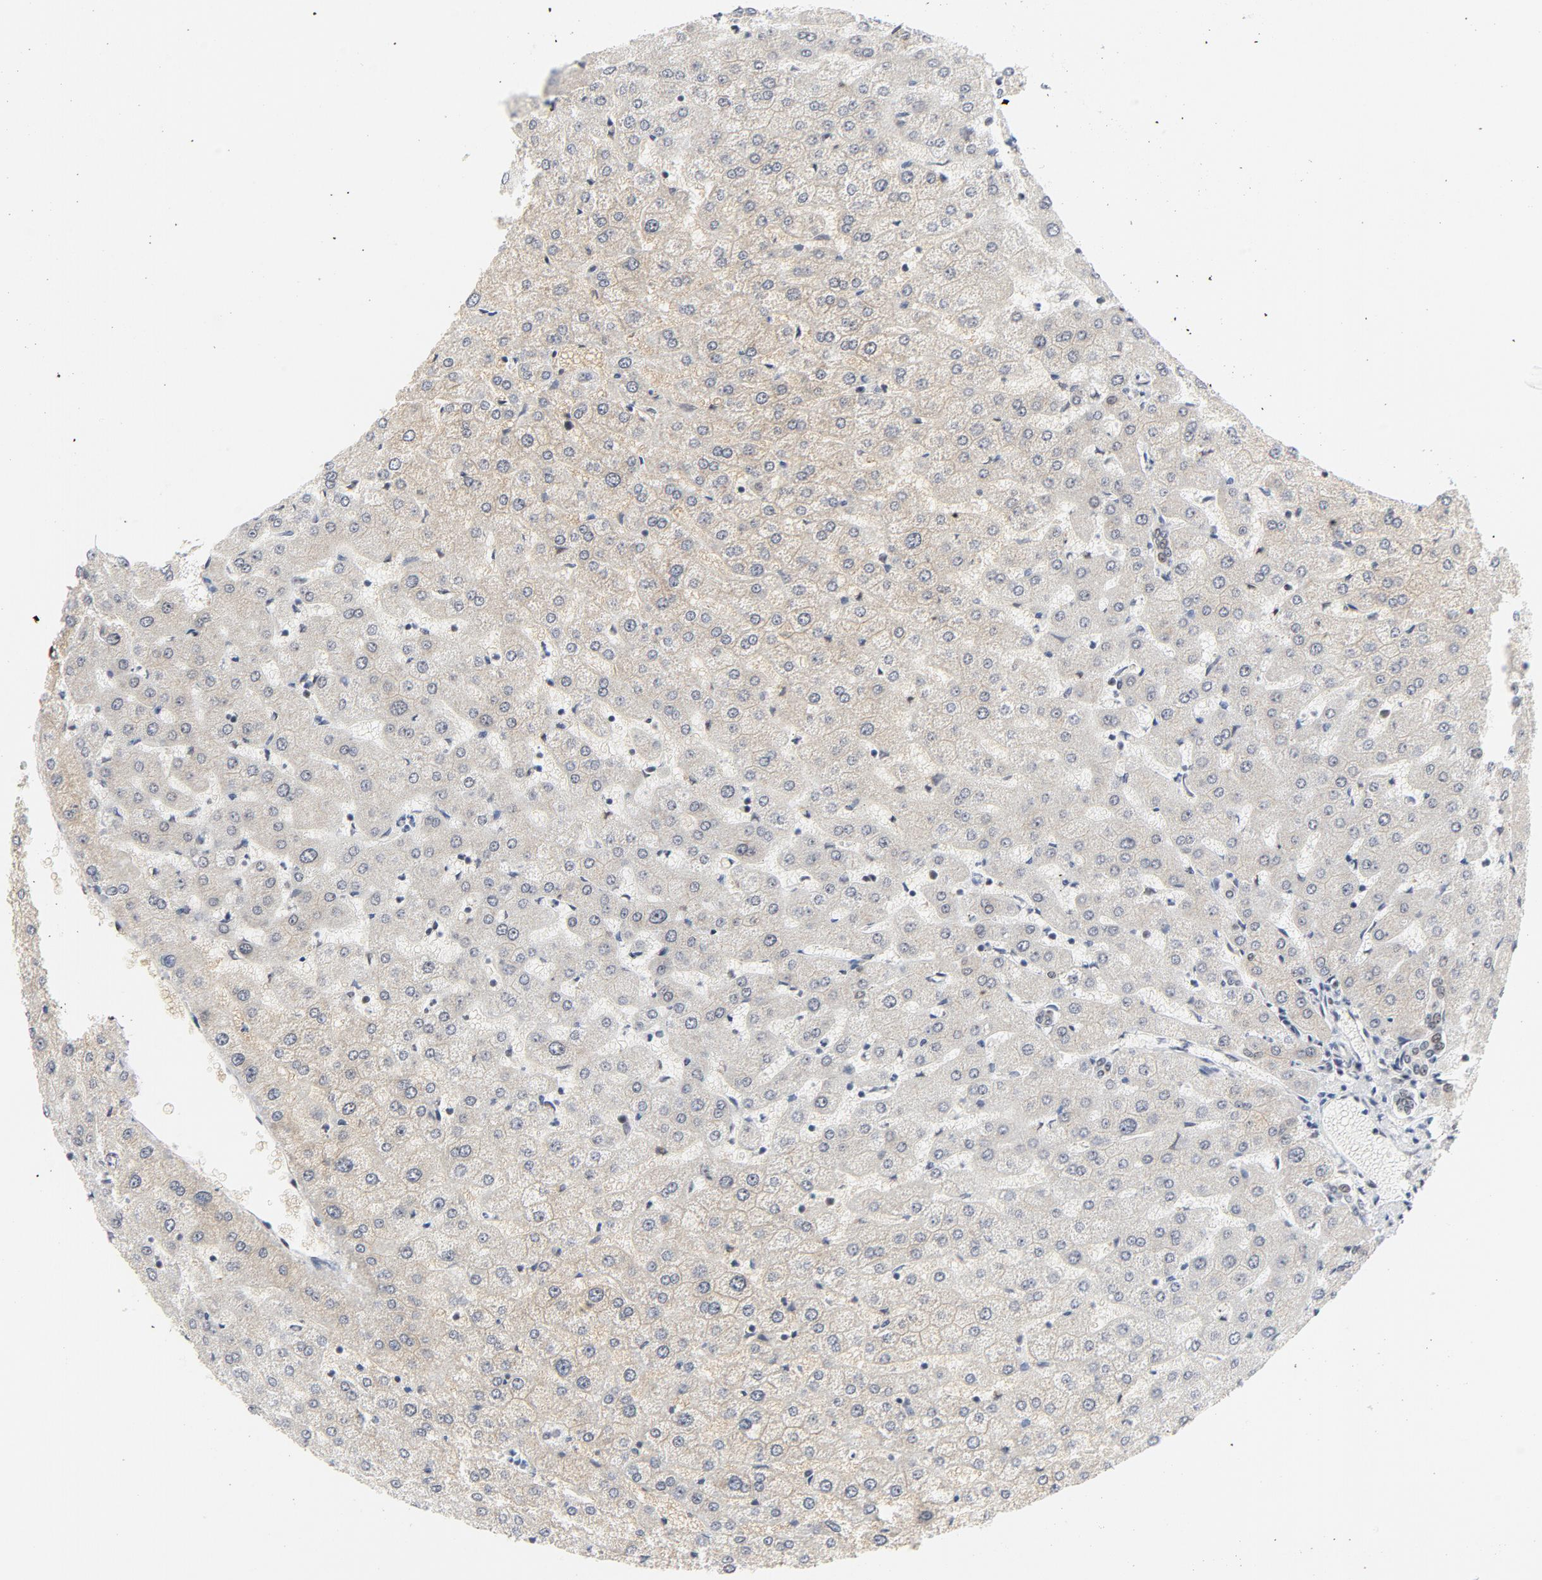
{"staining": {"intensity": "negative", "quantity": "none", "location": "none"}, "tissue": "liver", "cell_type": "Cholangiocytes", "image_type": "normal", "snomed": [{"axis": "morphology", "description": "Normal tissue, NOS"}, {"axis": "morphology", "description": "Fibrosis, NOS"}, {"axis": "topography", "description": "Liver"}], "caption": "A photomicrograph of liver stained for a protein reveals no brown staining in cholangiocytes. The staining was performed using DAB (3,3'-diaminobenzidine) to visualize the protein expression in brown, while the nuclei were stained in blue with hematoxylin (Magnification: 20x).", "gene": "ERCC1", "patient": {"sex": "female", "age": 29}}